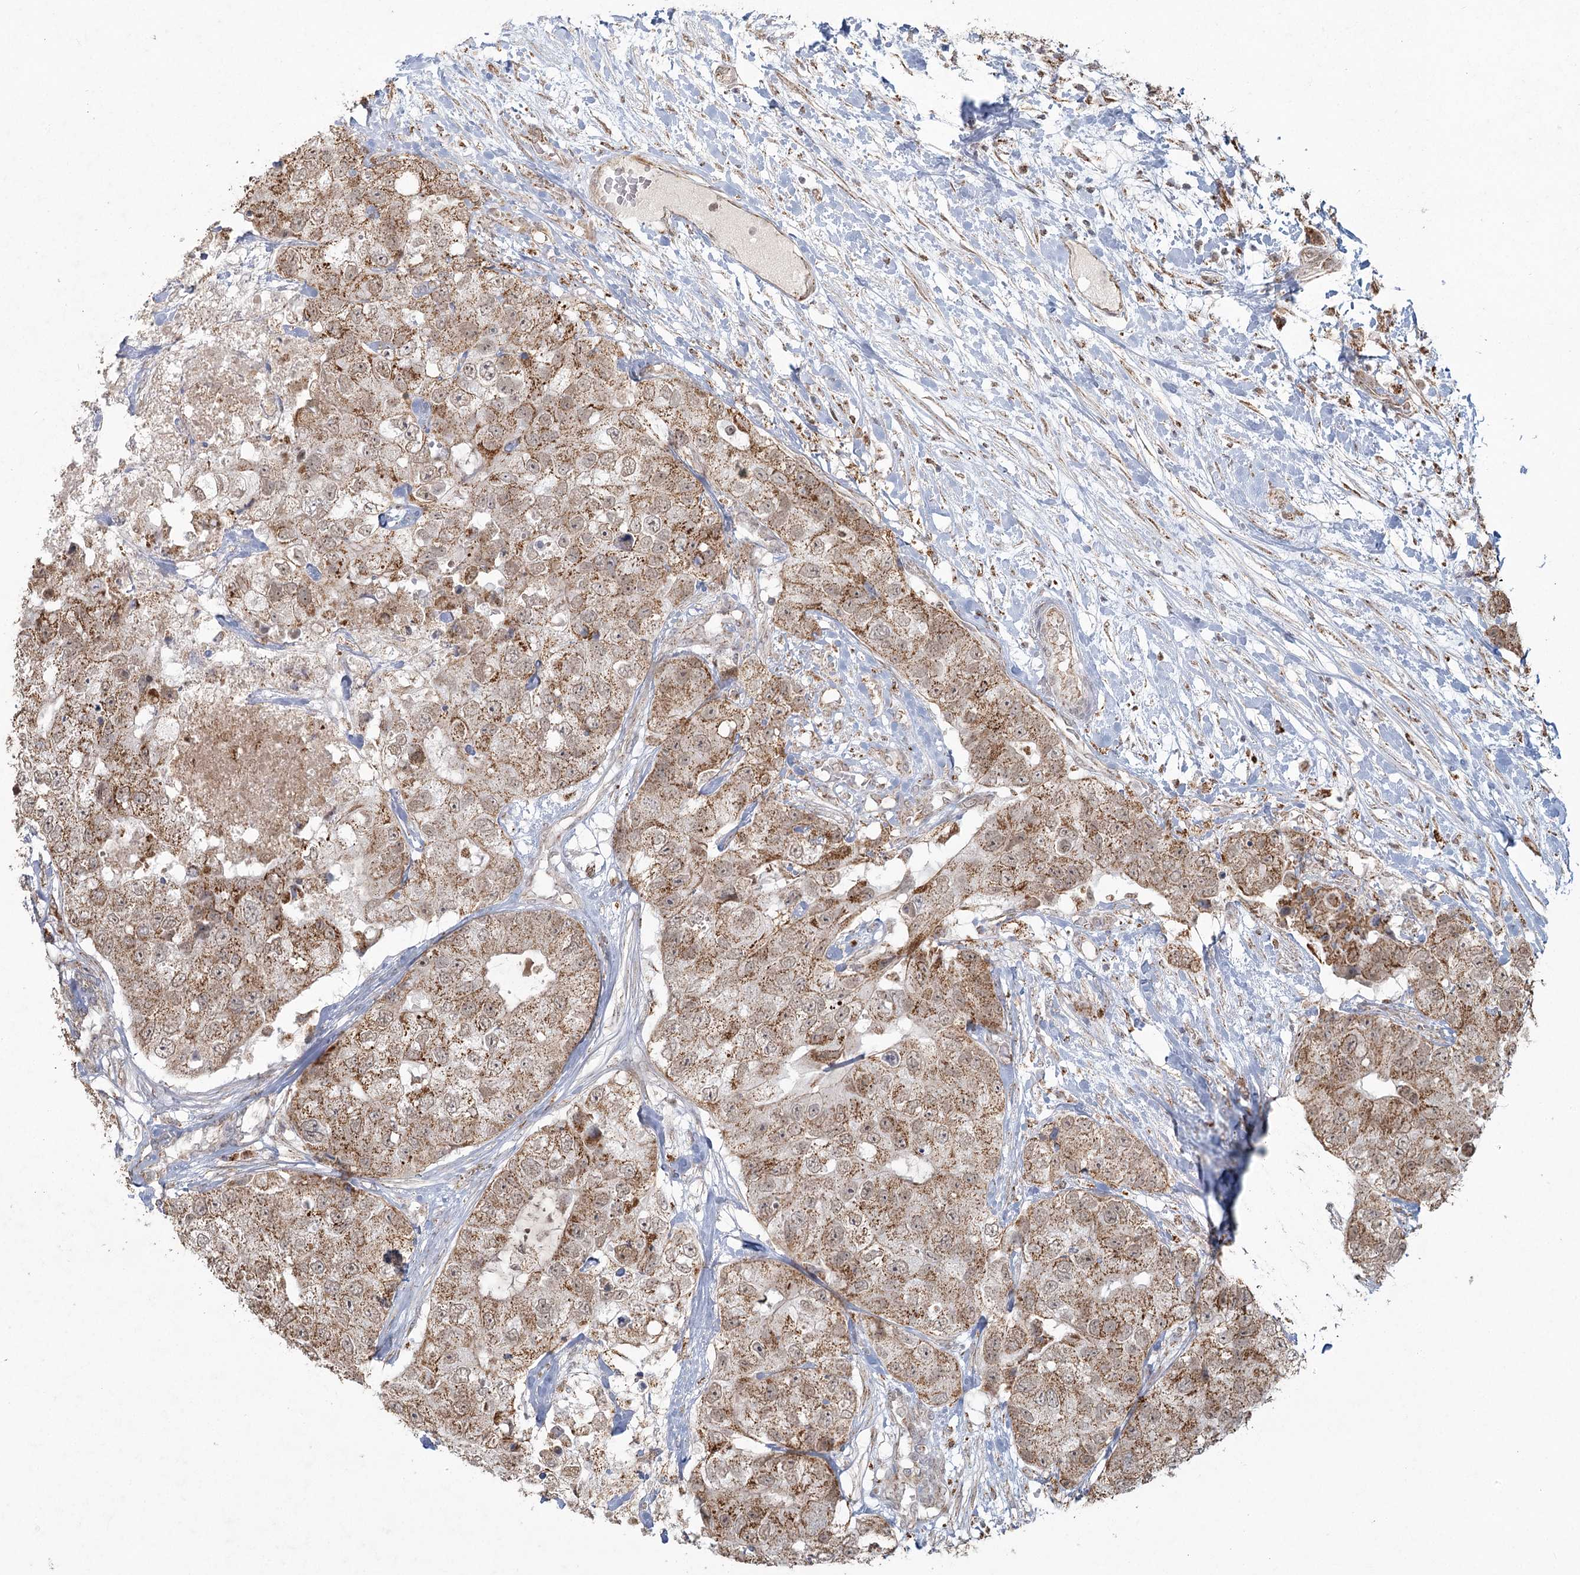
{"staining": {"intensity": "moderate", "quantity": ">75%", "location": "cytoplasmic/membranous"}, "tissue": "breast cancer", "cell_type": "Tumor cells", "image_type": "cancer", "snomed": [{"axis": "morphology", "description": "Duct carcinoma"}, {"axis": "topography", "description": "Breast"}], "caption": "Human breast intraductal carcinoma stained with a brown dye displays moderate cytoplasmic/membranous positive staining in about >75% of tumor cells.", "gene": "LACTB", "patient": {"sex": "female", "age": 62}}